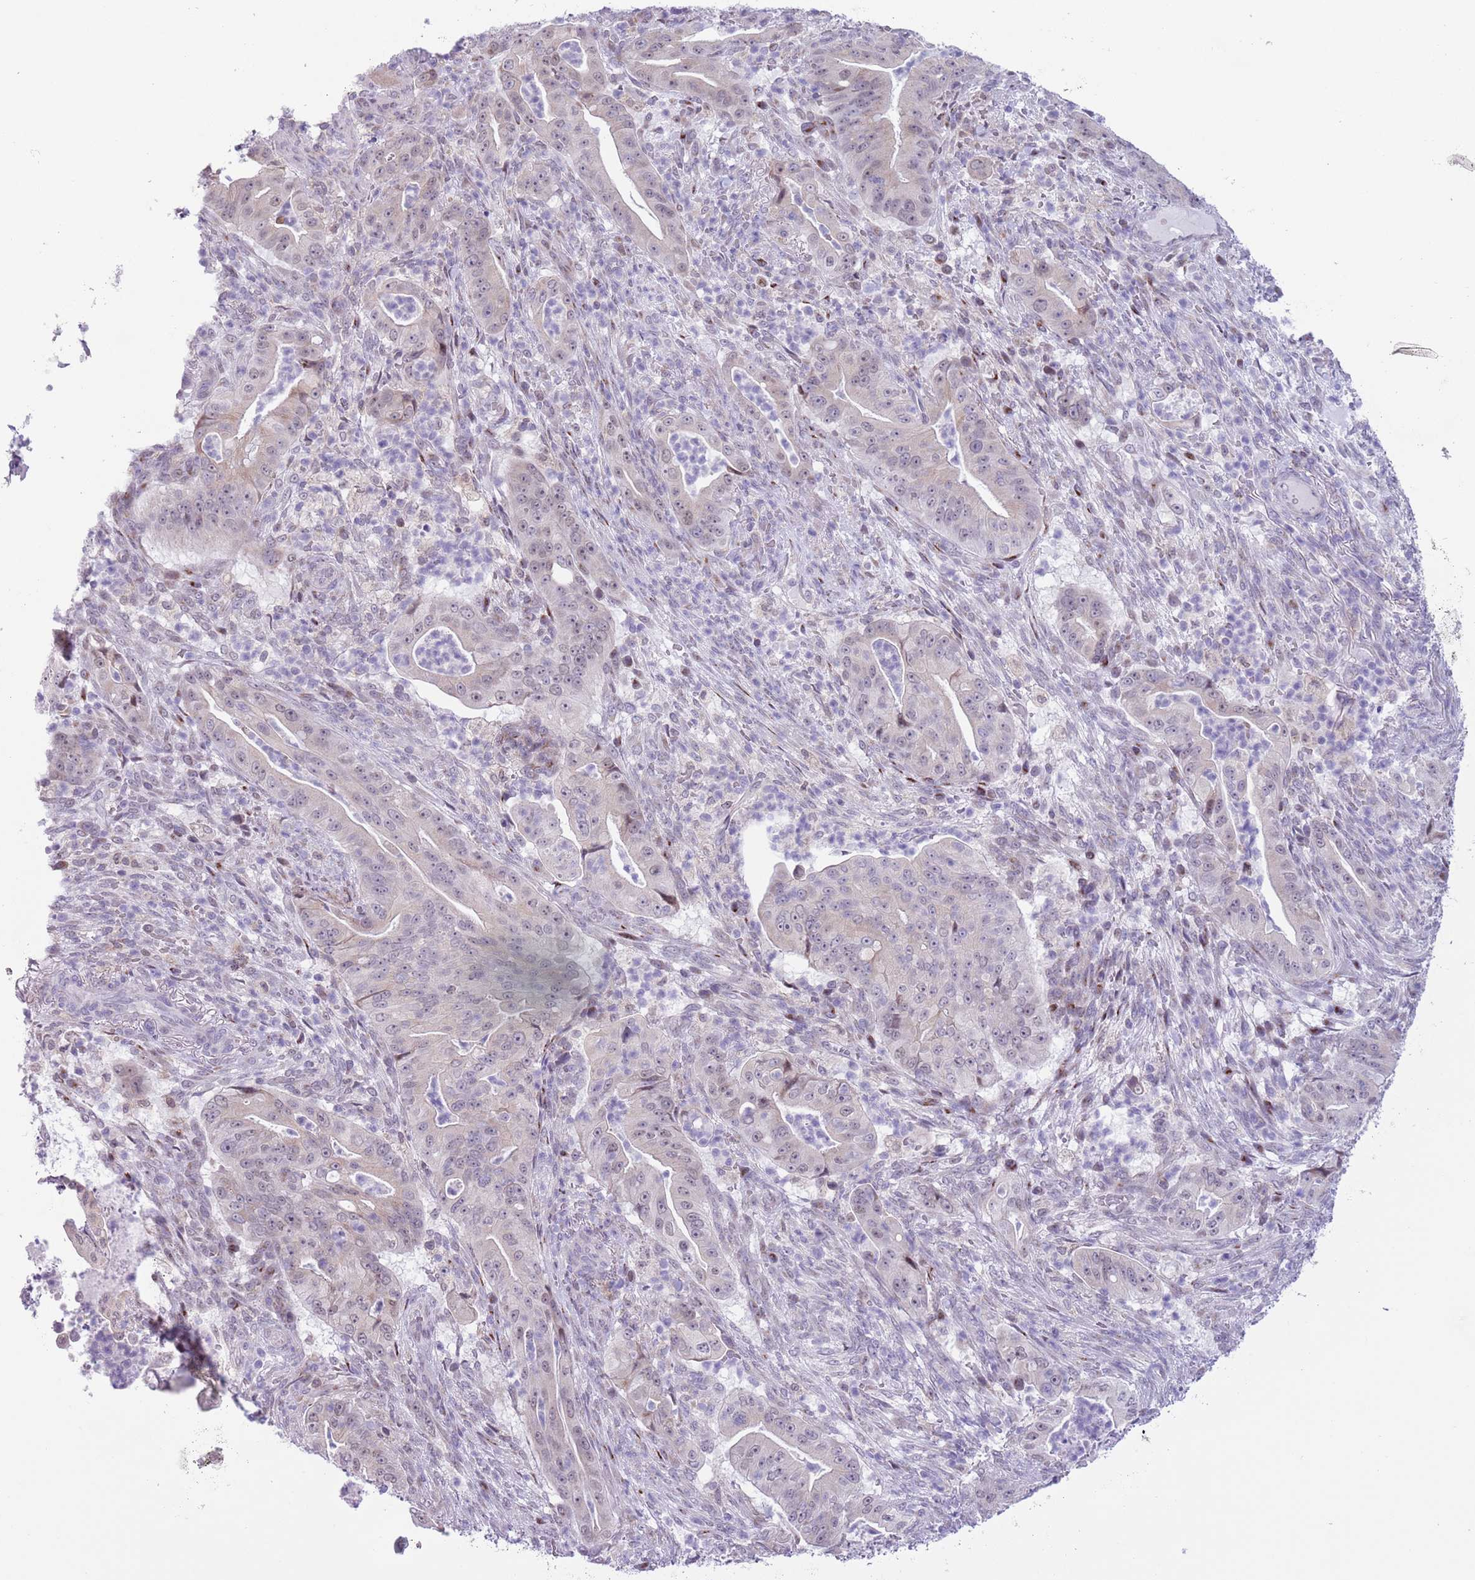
{"staining": {"intensity": "weak", "quantity": "<25%", "location": "nuclear"}, "tissue": "pancreatic cancer", "cell_type": "Tumor cells", "image_type": "cancer", "snomed": [{"axis": "morphology", "description": "Adenocarcinoma, NOS"}, {"axis": "topography", "description": "Pancreas"}], "caption": "This is an immunohistochemistry (IHC) histopathology image of pancreatic adenocarcinoma. There is no positivity in tumor cells.", "gene": "ZNF576", "patient": {"sex": "male", "age": 71}}